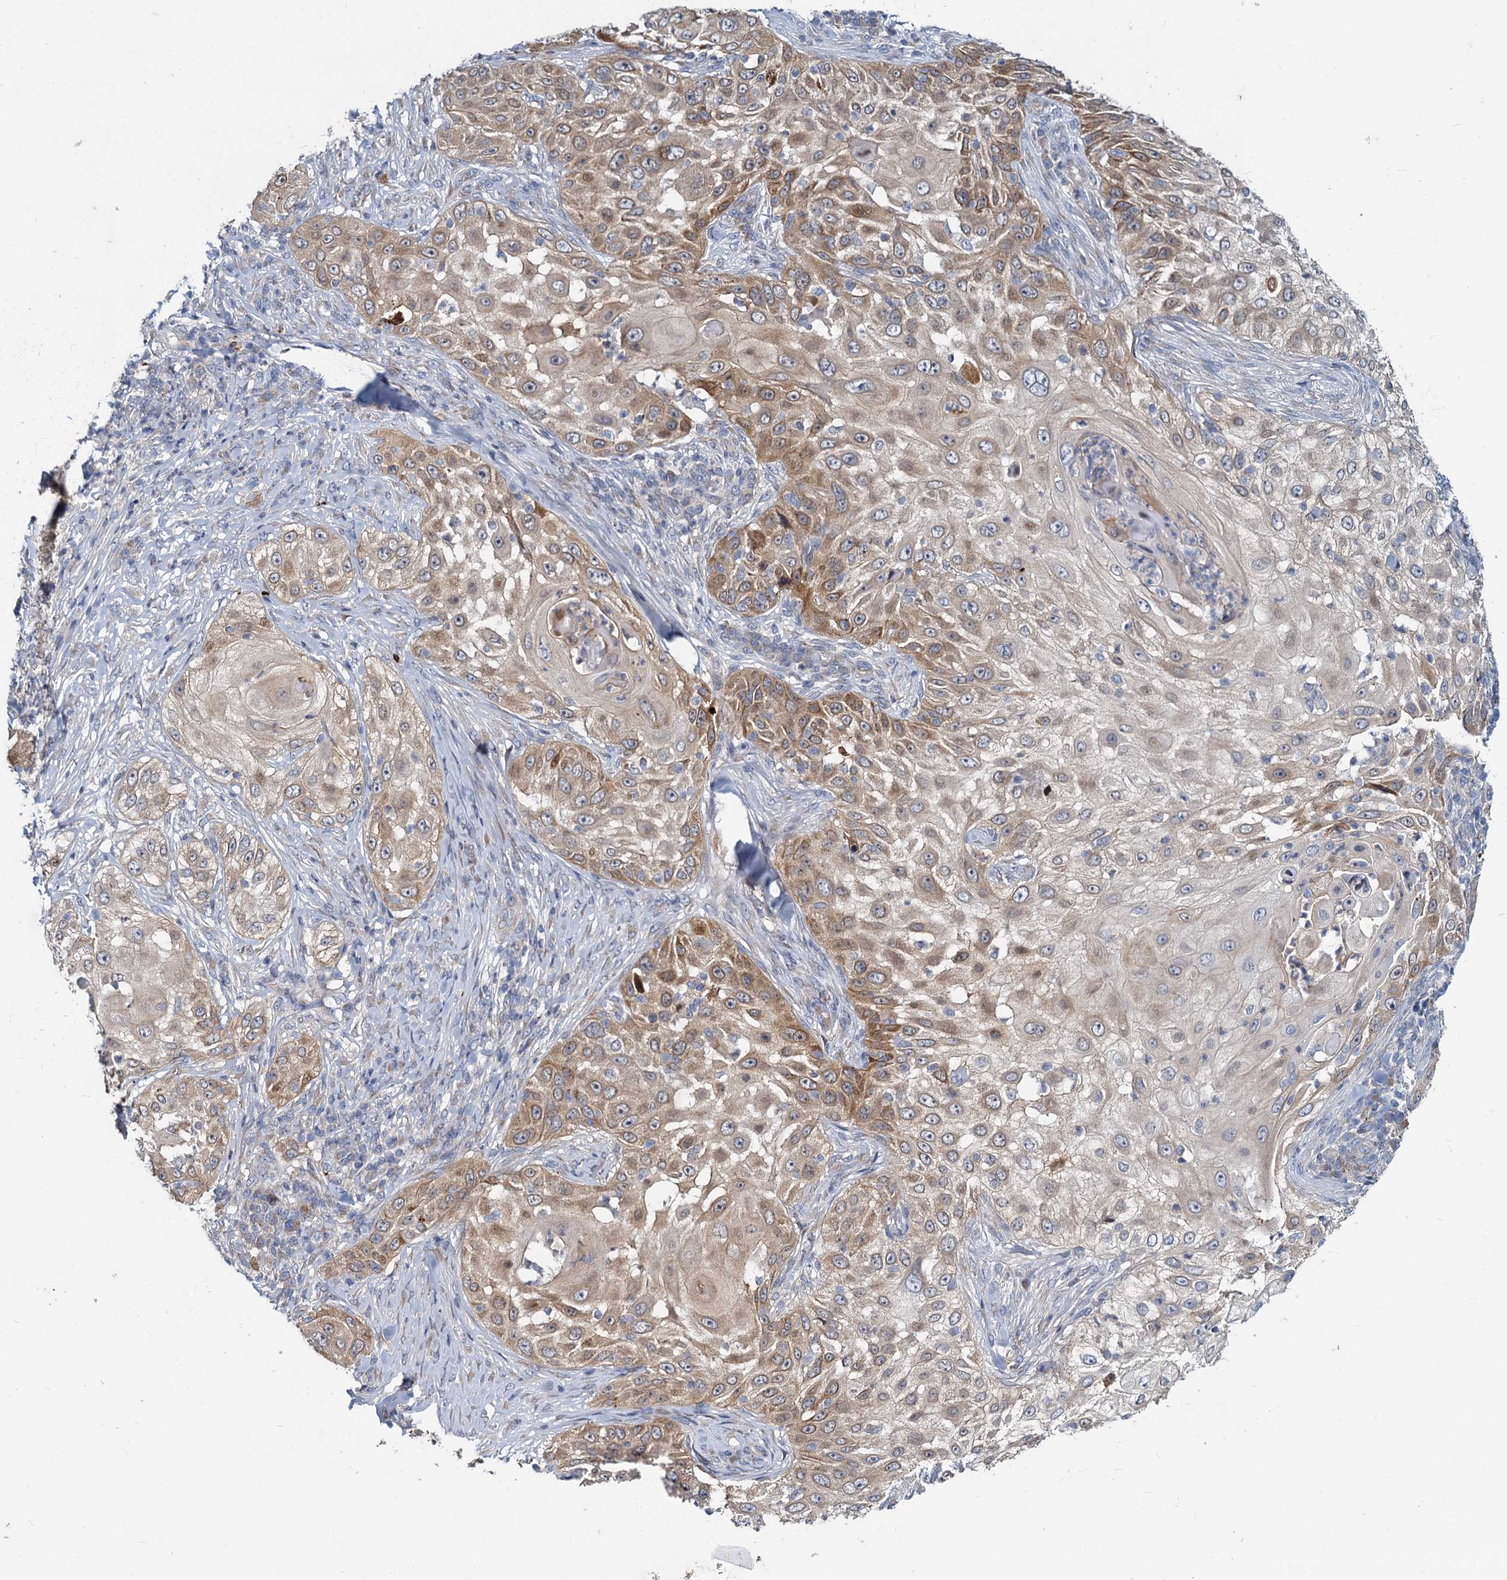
{"staining": {"intensity": "moderate", "quantity": "25%-75%", "location": "cytoplasmic/membranous"}, "tissue": "skin cancer", "cell_type": "Tumor cells", "image_type": "cancer", "snomed": [{"axis": "morphology", "description": "Squamous cell carcinoma, NOS"}, {"axis": "topography", "description": "Skin"}], "caption": "Skin cancer (squamous cell carcinoma) stained with DAB (3,3'-diaminobenzidine) IHC shows medium levels of moderate cytoplasmic/membranous positivity in about 25%-75% of tumor cells.", "gene": "DCUN1D2", "patient": {"sex": "female", "age": 44}}